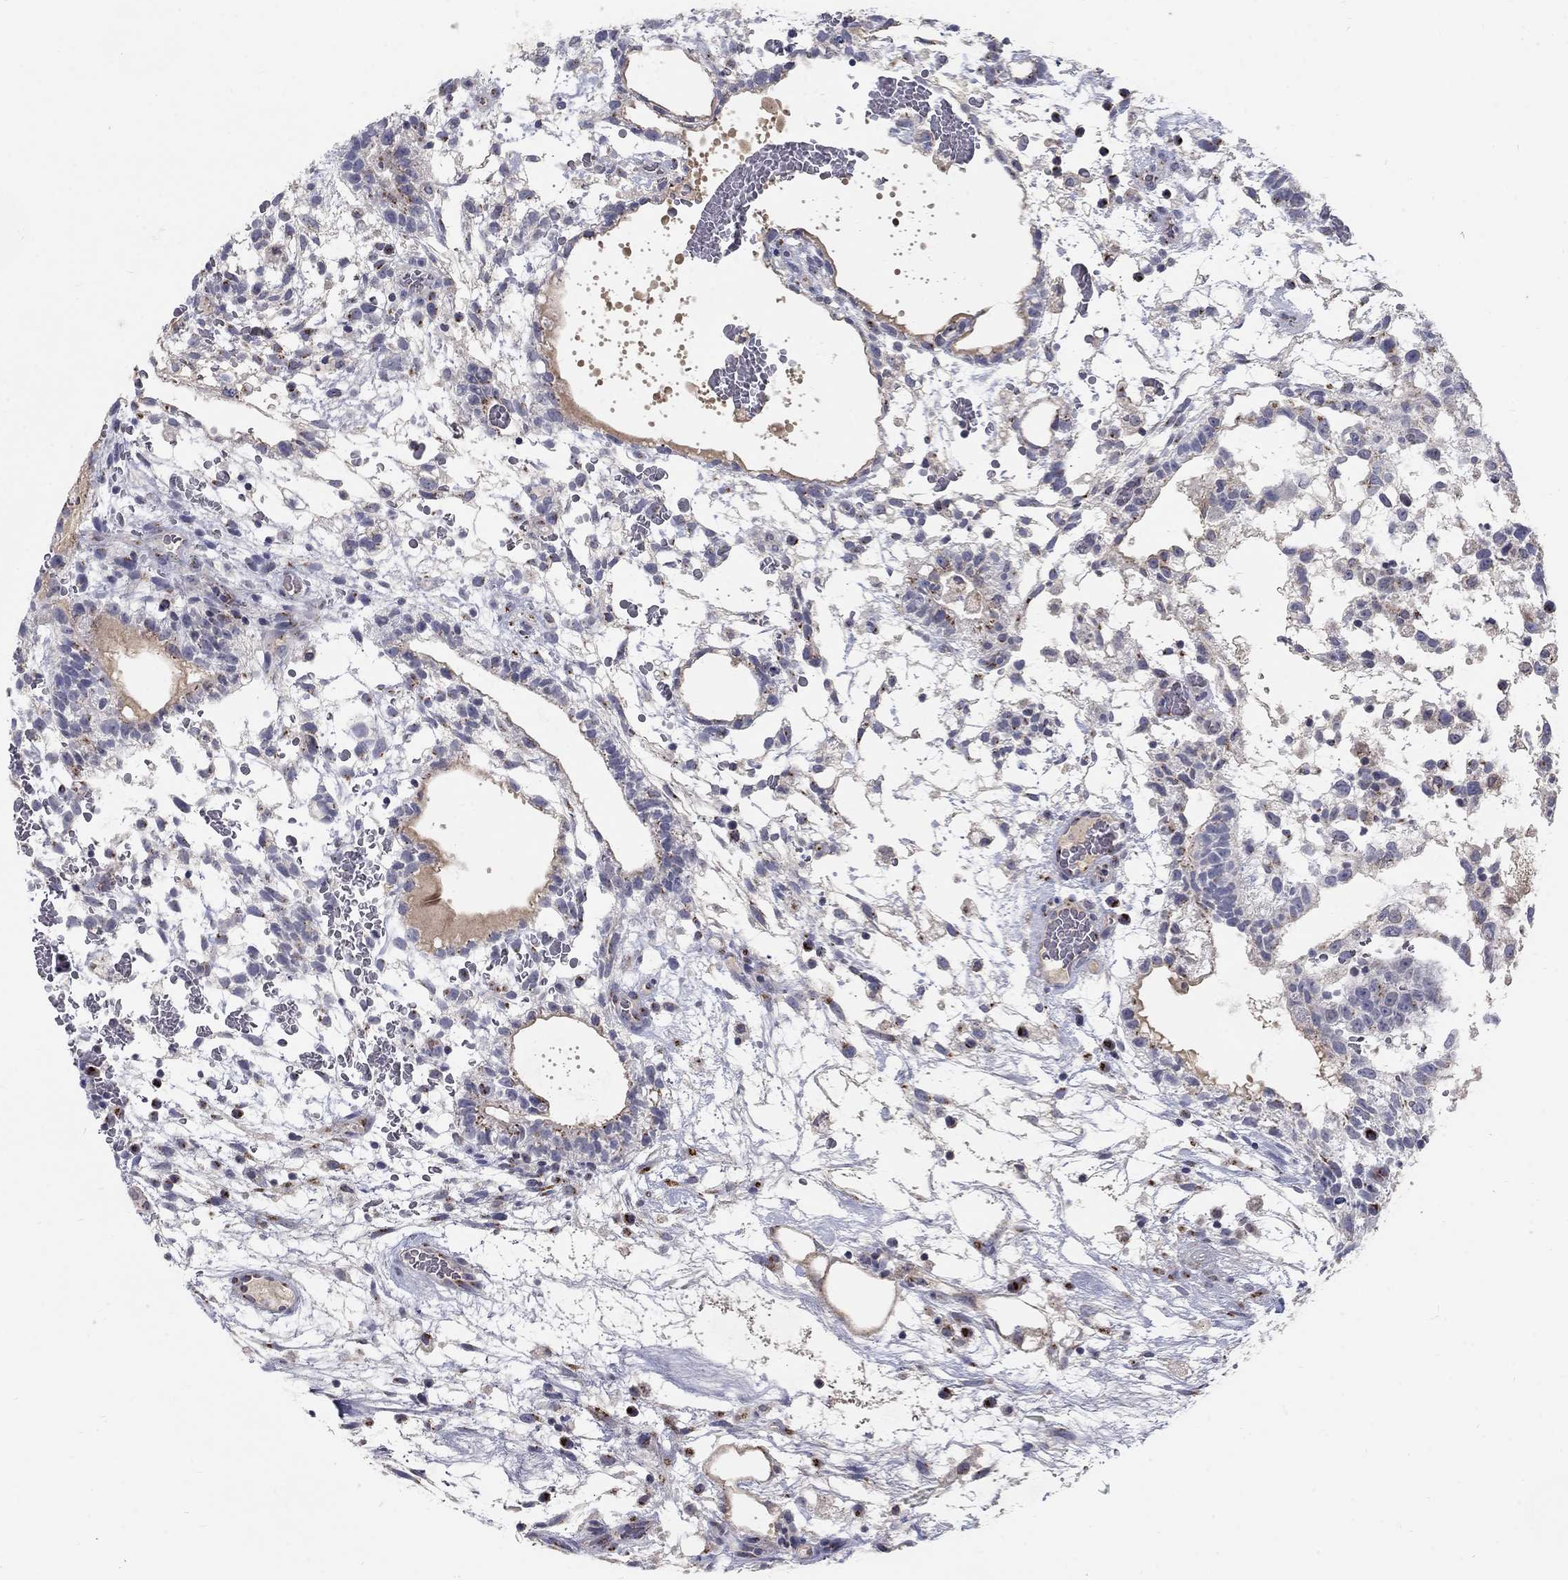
{"staining": {"intensity": "negative", "quantity": "none", "location": "none"}, "tissue": "testis cancer", "cell_type": "Tumor cells", "image_type": "cancer", "snomed": [{"axis": "morphology", "description": "Normal tissue, NOS"}, {"axis": "morphology", "description": "Carcinoma, Embryonal, NOS"}, {"axis": "topography", "description": "Testis"}], "caption": "A micrograph of embryonal carcinoma (testis) stained for a protein demonstrates no brown staining in tumor cells.", "gene": "PANK3", "patient": {"sex": "male", "age": 32}}